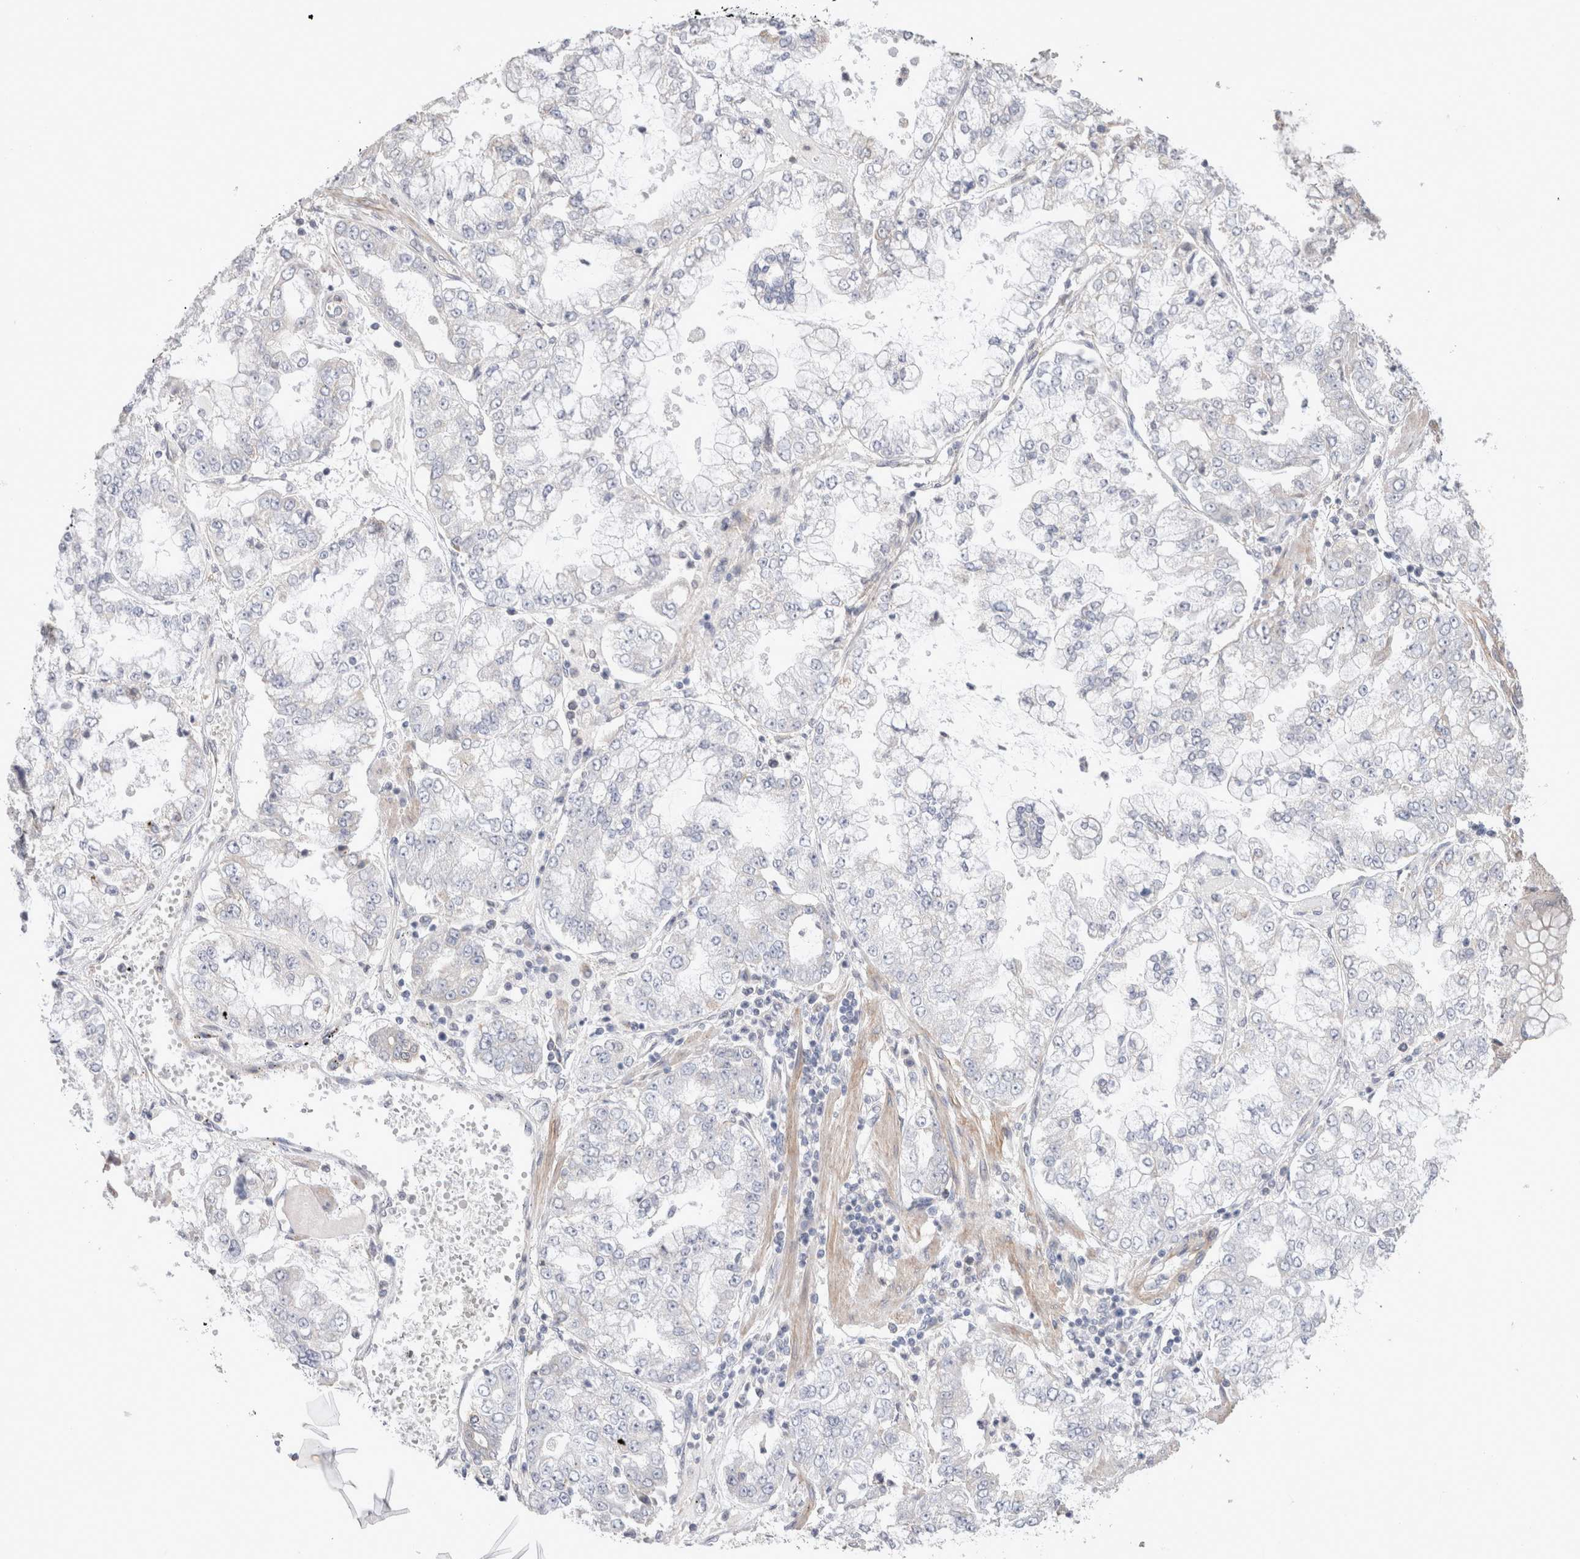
{"staining": {"intensity": "negative", "quantity": "none", "location": "none"}, "tissue": "stomach cancer", "cell_type": "Tumor cells", "image_type": "cancer", "snomed": [{"axis": "morphology", "description": "Adenocarcinoma, NOS"}, {"axis": "topography", "description": "Stomach"}], "caption": "This is a image of IHC staining of stomach adenocarcinoma, which shows no positivity in tumor cells.", "gene": "DMD", "patient": {"sex": "male", "age": 76}}